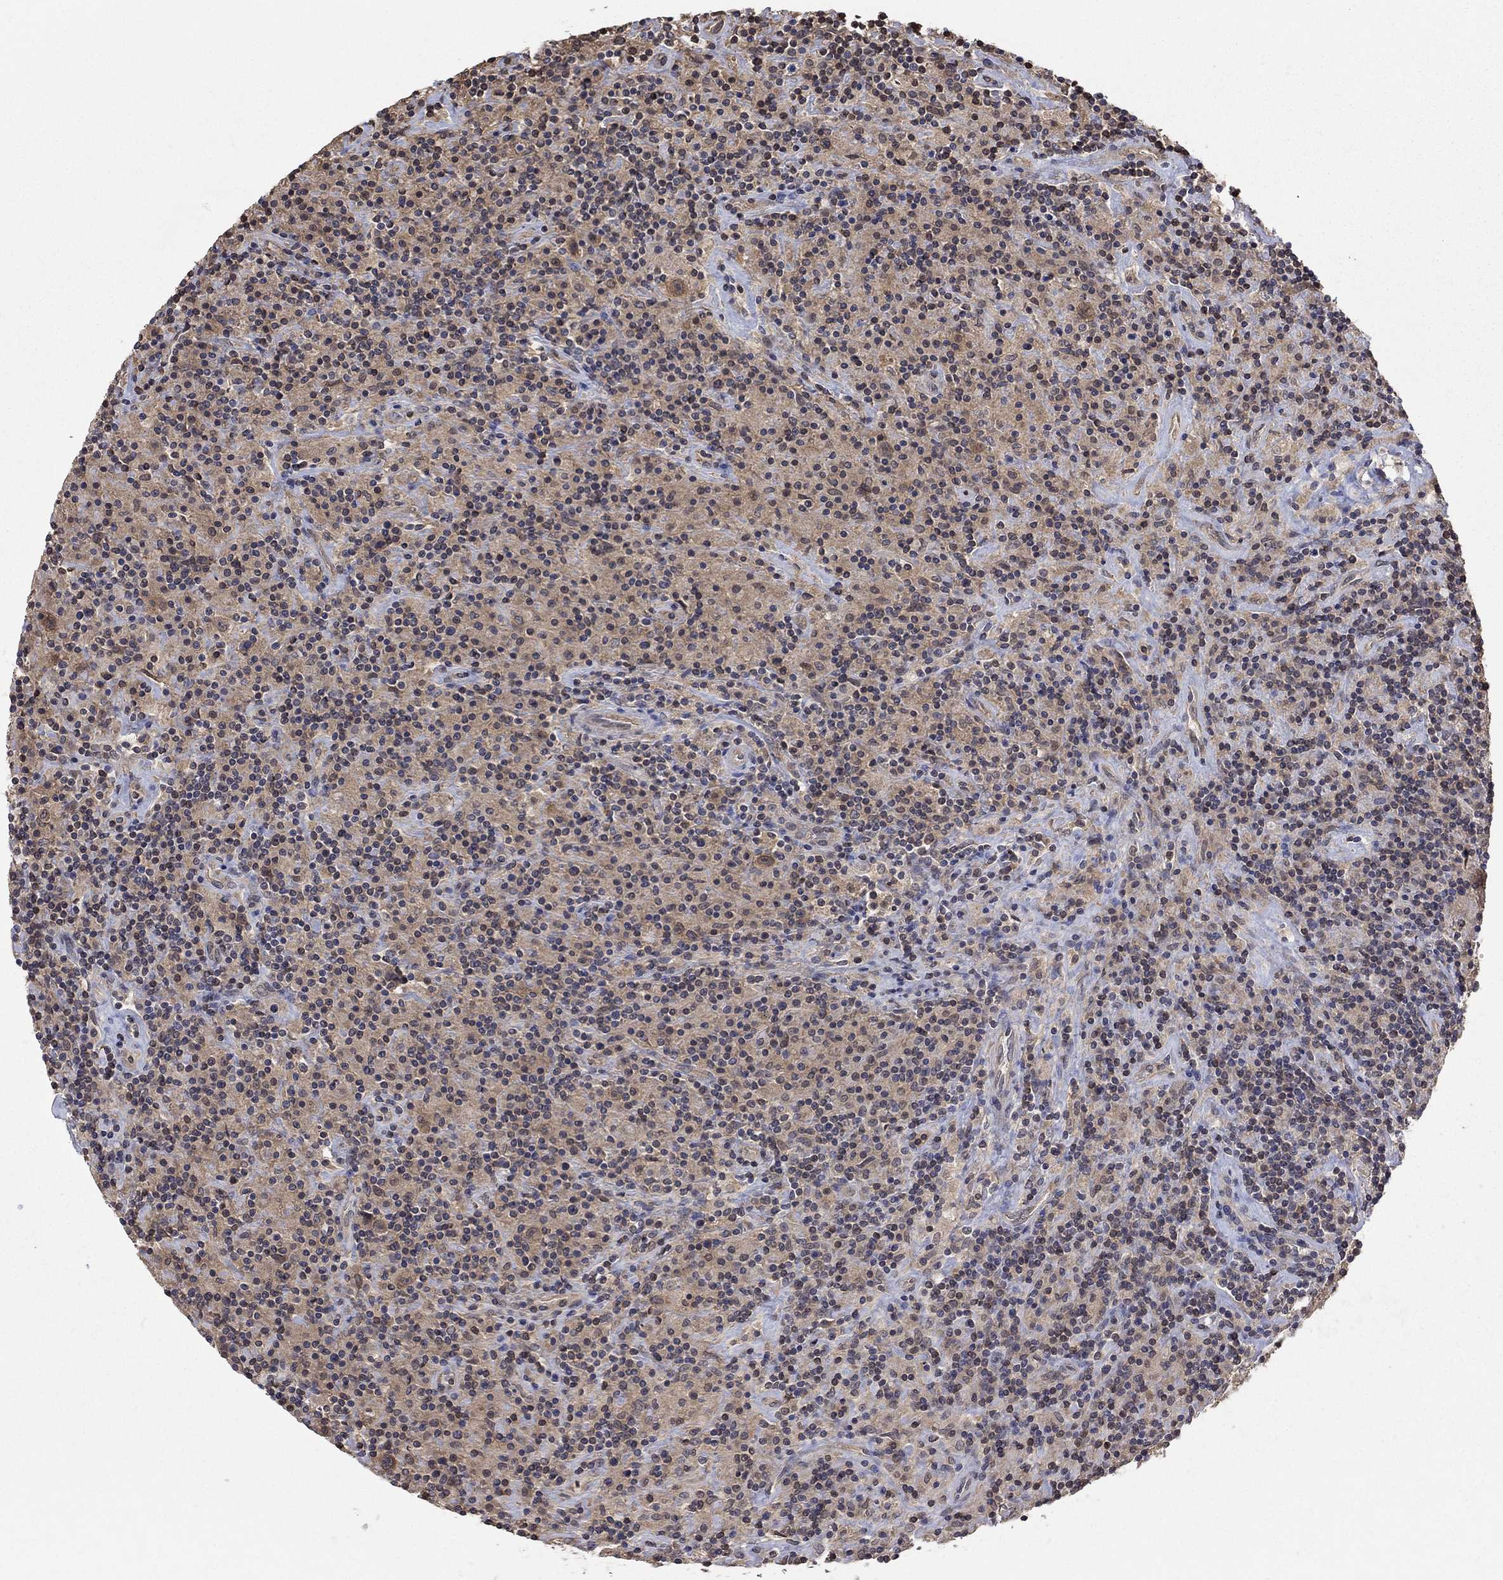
{"staining": {"intensity": "moderate", "quantity": "25%-75%", "location": "cytoplasmic/membranous"}, "tissue": "lymphoma", "cell_type": "Tumor cells", "image_type": "cancer", "snomed": [{"axis": "morphology", "description": "Hodgkin's disease, NOS"}, {"axis": "topography", "description": "Lymph node"}], "caption": "Immunohistochemical staining of lymphoma displays medium levels of moderate cytoplasmic/membranous protein expression in about 25%-75% of tumor cells.", "gene": "RNF114", "patient": {"sex": "male", "age": 70}}